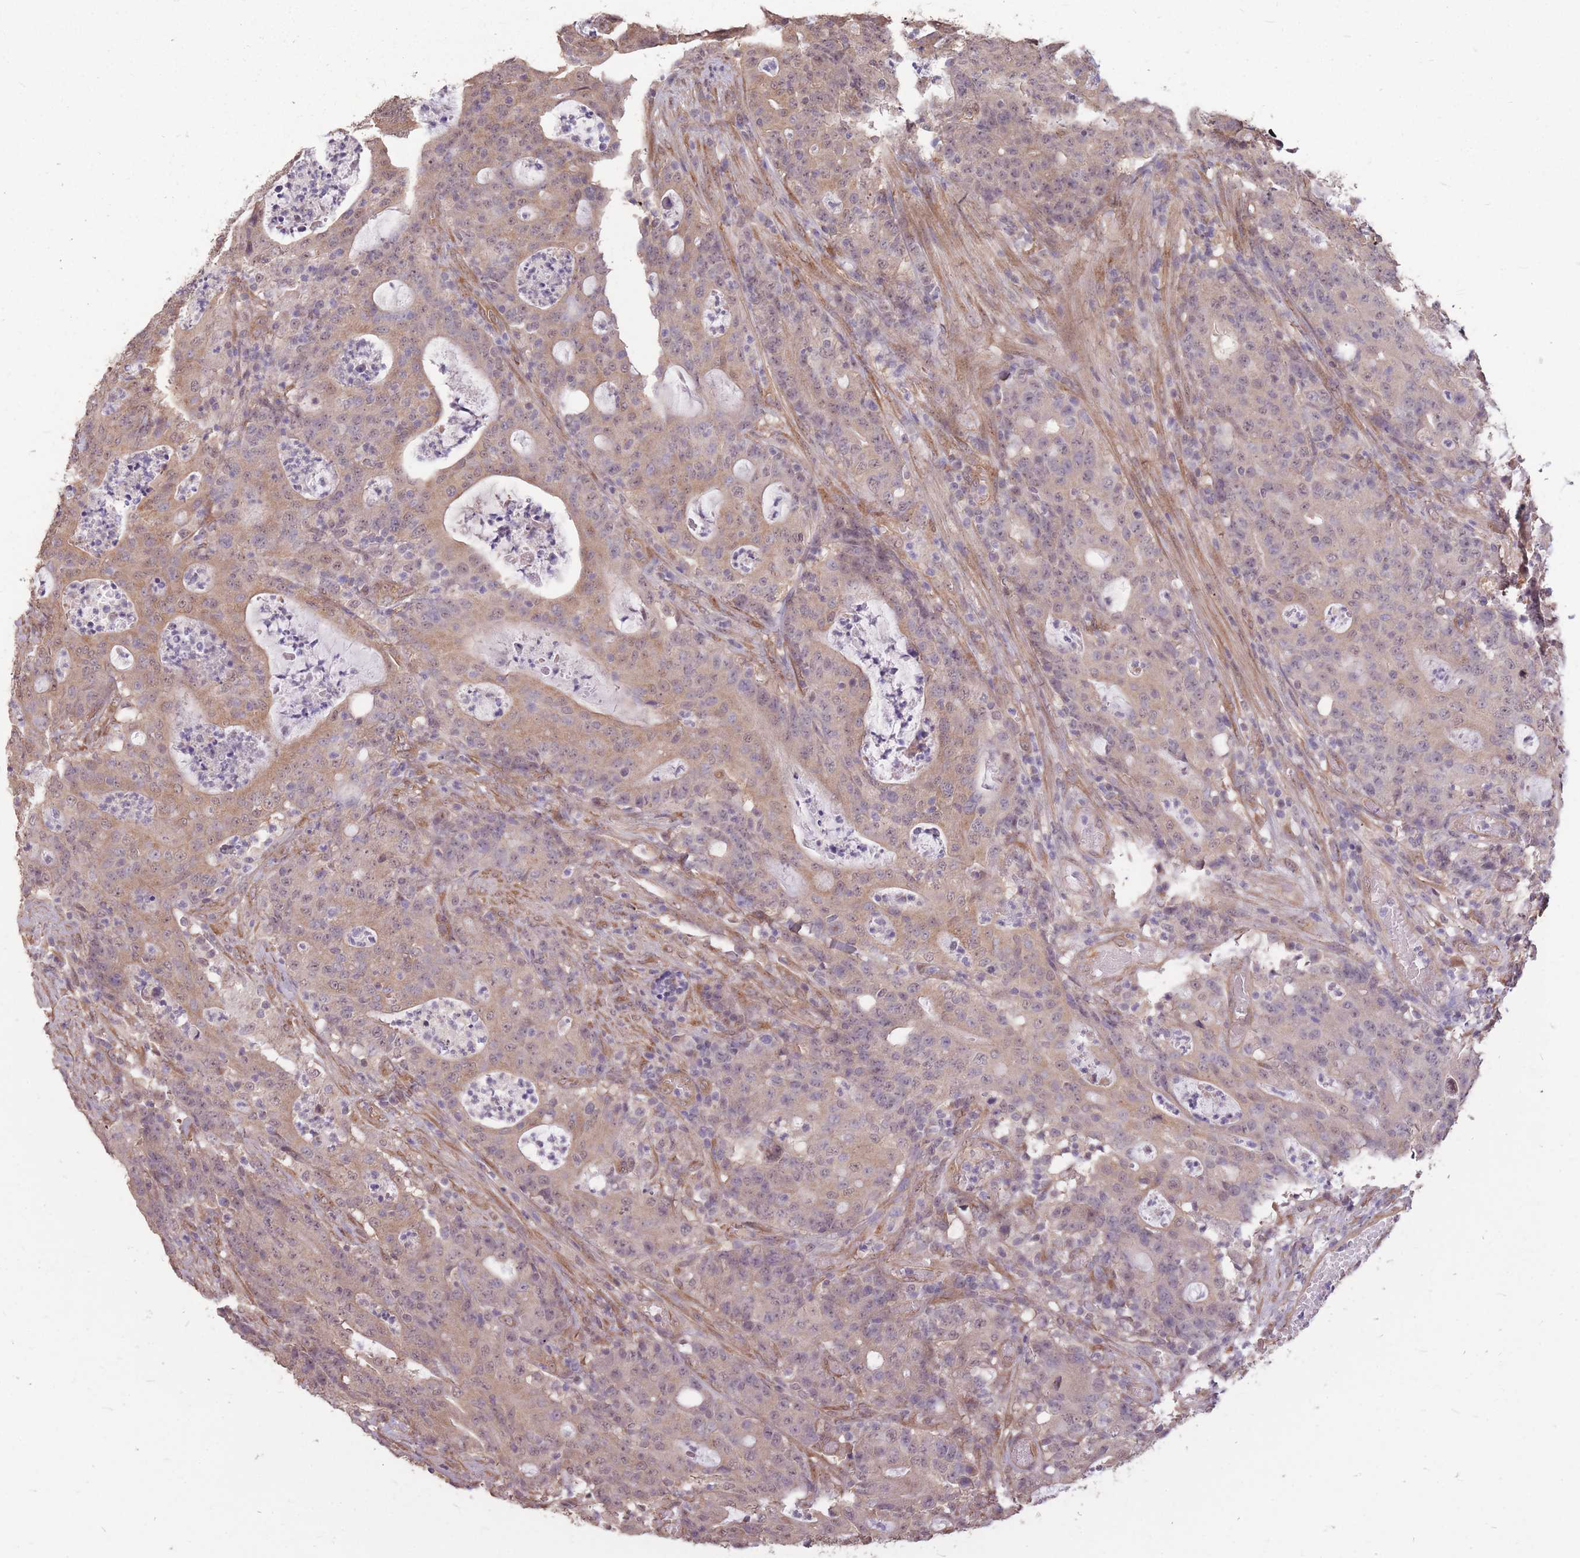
{"staining": {"intensity": "weak", "quantity": ">75%", "location": "cytoplasmic/membranous"}, "tissue": "colorectal cancer", "cell_type": "Tumor cells", "image_type": "cancer", "snomed": [{"axis": "morphology", "description": "Adenocarcinoma, NOS"}, {"axis": "topography", "description": "Colon"}], "caption": "This micrograph demonstrates immunohistochemistry staining of human adenocarcinoma (colorectal), with low weak cytoplasmic/membranous expression in approximately >75% of tumor cells.", "gene": "DYNC1LI2", "patient": {"sex": "male", "age": 83}}